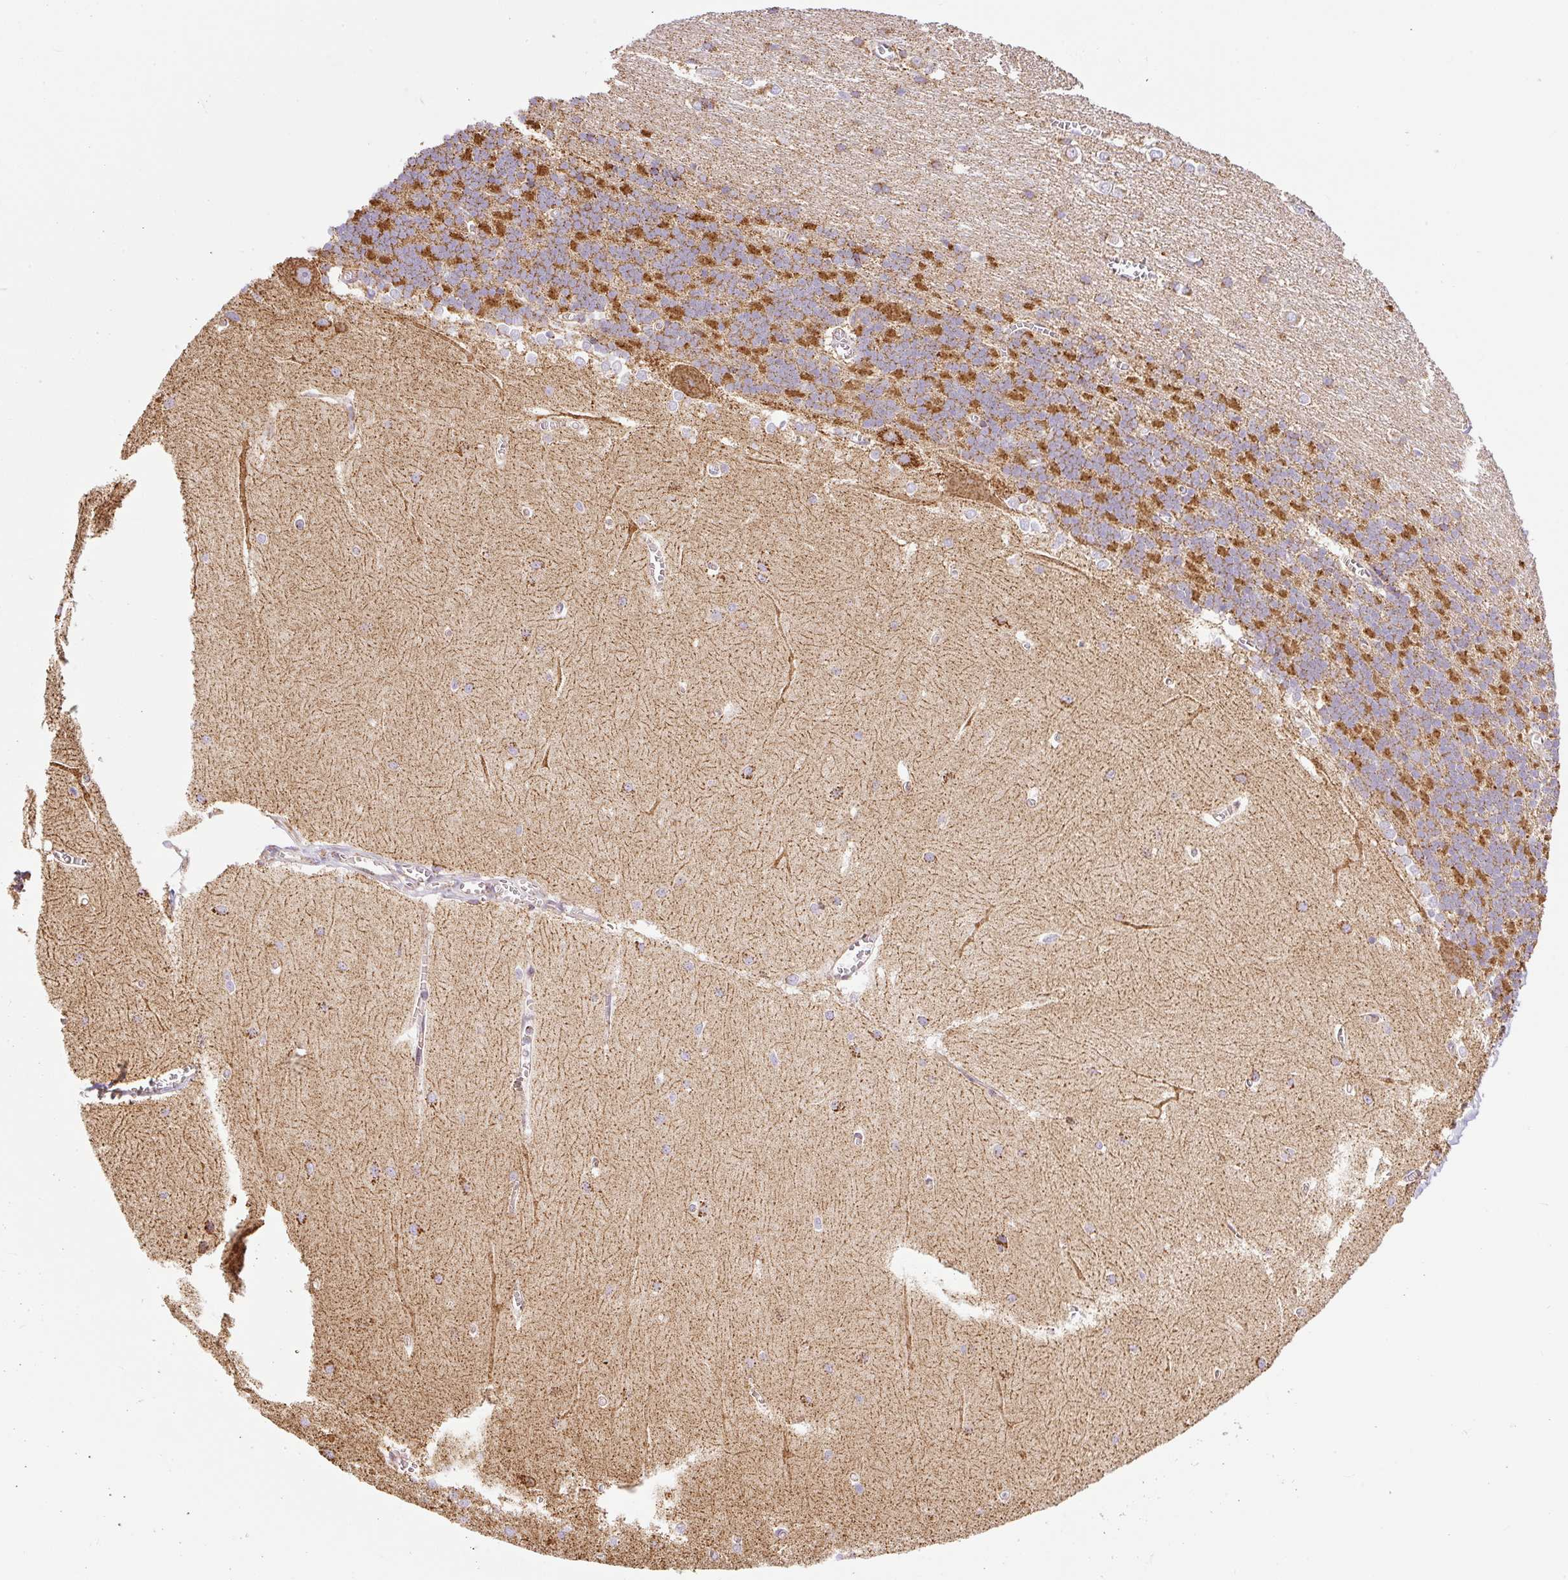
{"staining": {"intensity": "moderate", "quantity": ">75%", "location": "cytoplasmic/membranous"}, "tissue": "cerebellum", "cell_type": "Cells in granular layer", "image_type": "normal", "snomed": [{"axis": "morphology", "description": "Normal tissue, NOS"}, {"axis": "topography", "description": "Cerebellum"}], "caption": "This photomicrograph demonstrates IHC staining of normal cerebellum, with medium moderate cytoplasmic/membranous expression in about >75% of cells in granular layer.", "gene": "DAAM2", "patient": {"sex": "male", "age": 37}}